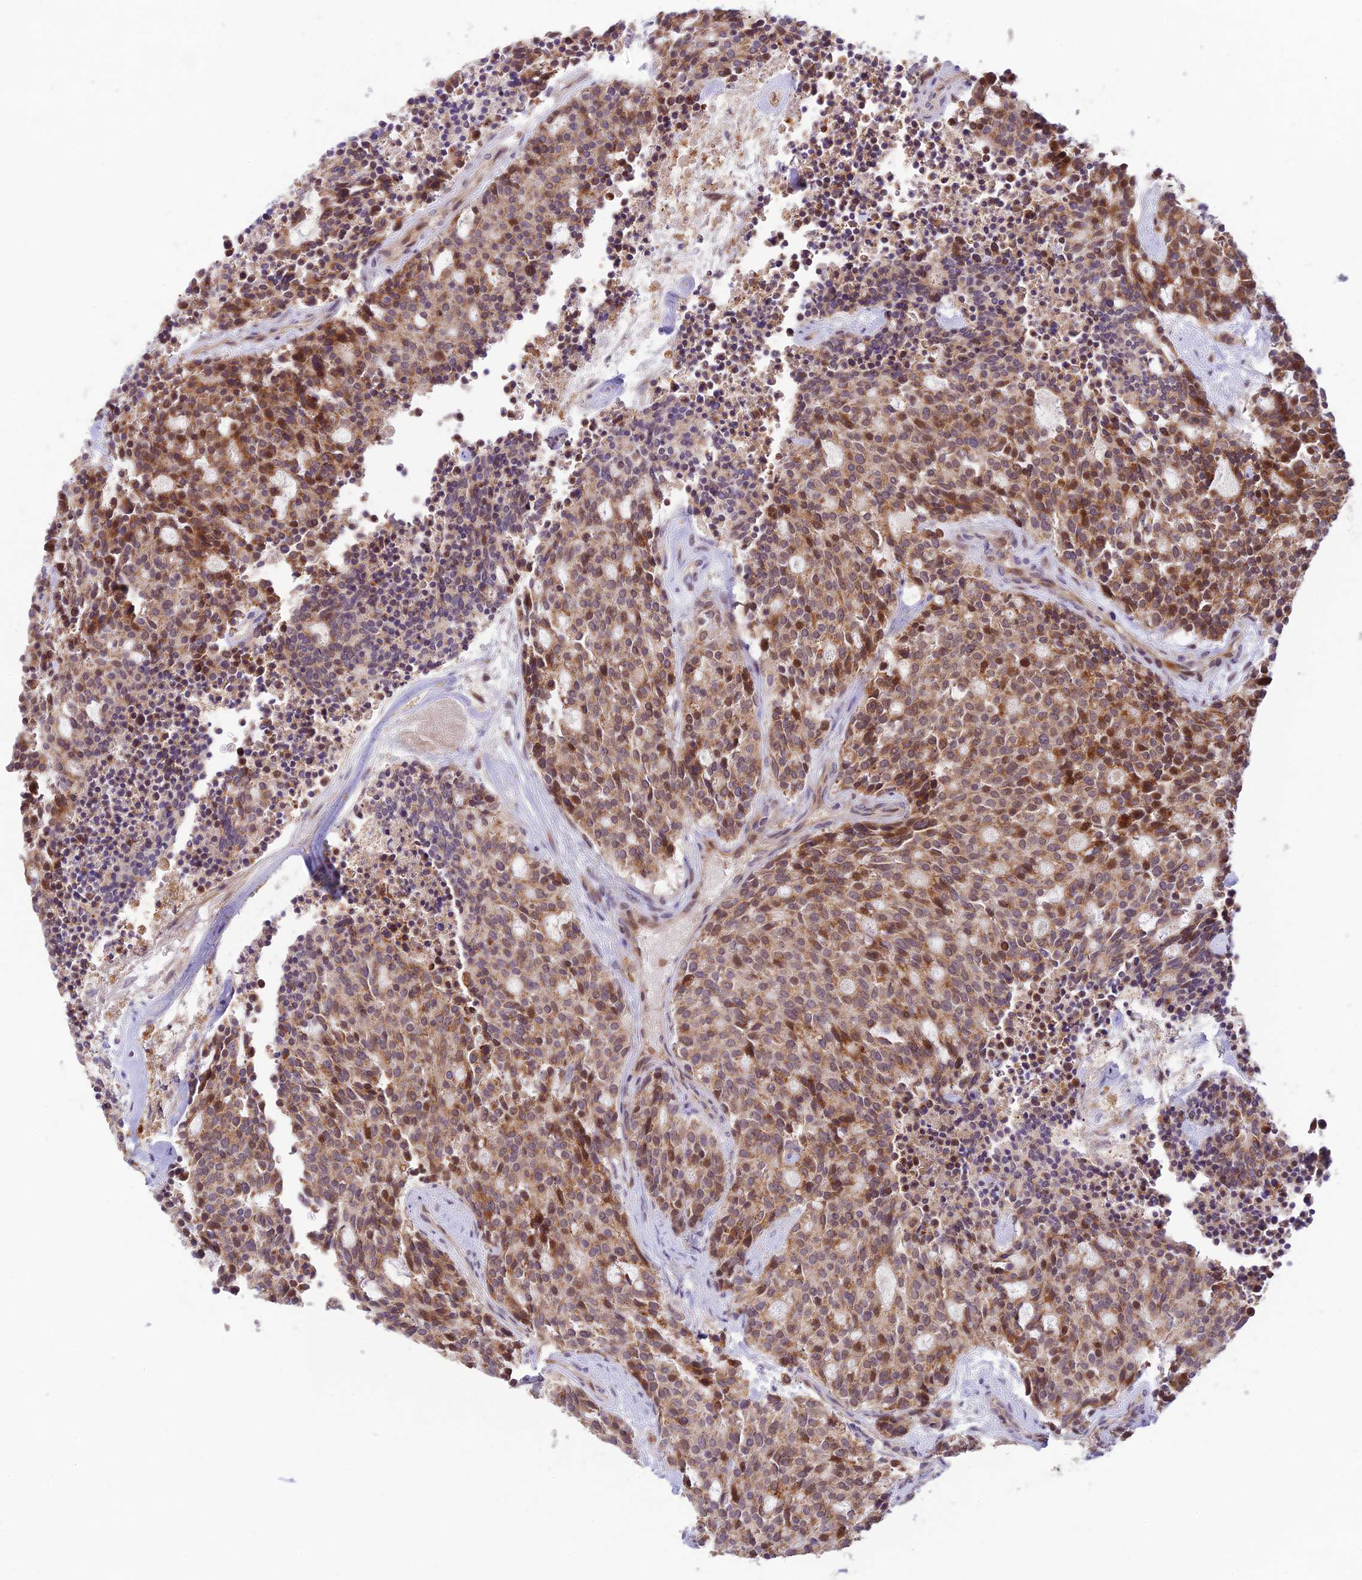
{"staining": {"intensity": "moderate", "quantity": ">75%", "location": "cytoplasmic/membranous"}, "tissue": "carcinoid", "cell_type": "Tumor cells", "image_type": "cancer", "snomed": [{"axis": "morphology", "description": "Carcinoid, malignant, NOS"}, {"axis": "topography", "description": "Pancreas"}], "caption": "Protein analysis of malignant carcinoid tissue demonstrates moderate cytoplasmic/membranous expression in approximately >75% of tumor cells.", "gene": "ASPDH", "patient": {"sex": "female", "age": 54}}